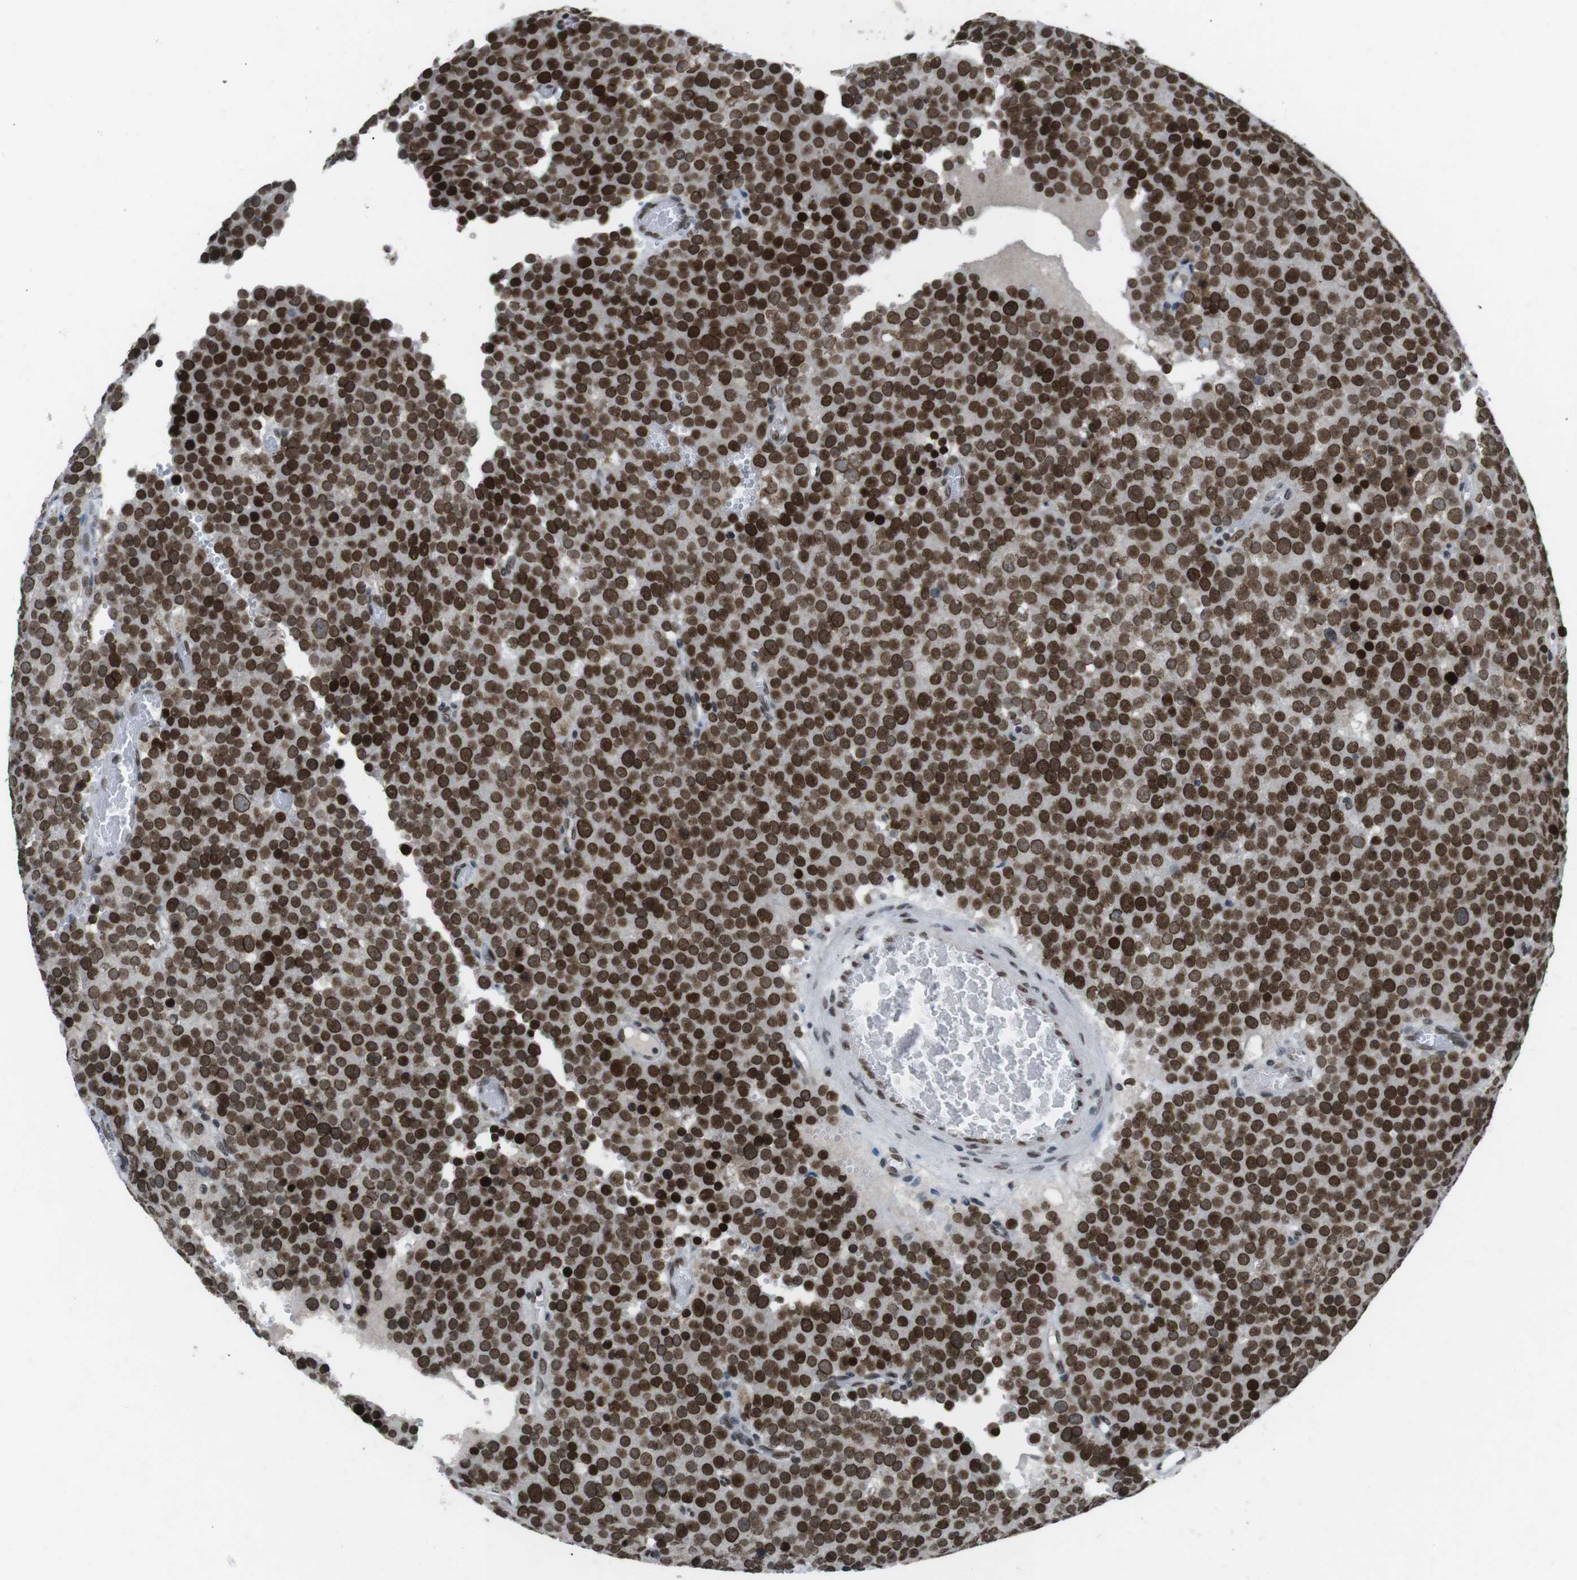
{"staining": {"intensity": "strong", "quantity": ">75%", "location": "nuclear"}, "tissue": "testis cancer", "cell_type": "Tumor cells", "image_type": "cancer", "snomed": [{"axis": "morphology", "description": "Normal tissue, NOS"}, {"axis": "morphology", "description": "Seminoma, NOS"}, {"axis": "topography", "description": "Testis"}], "caption": "Immunohistochemistry (DAB) staining of human testis seminoma reveals strong nuclear protein expression in about >75% of tumor cells.", "gene": "MAD1L1", "patient": {"sex": "male", "age": 71}}